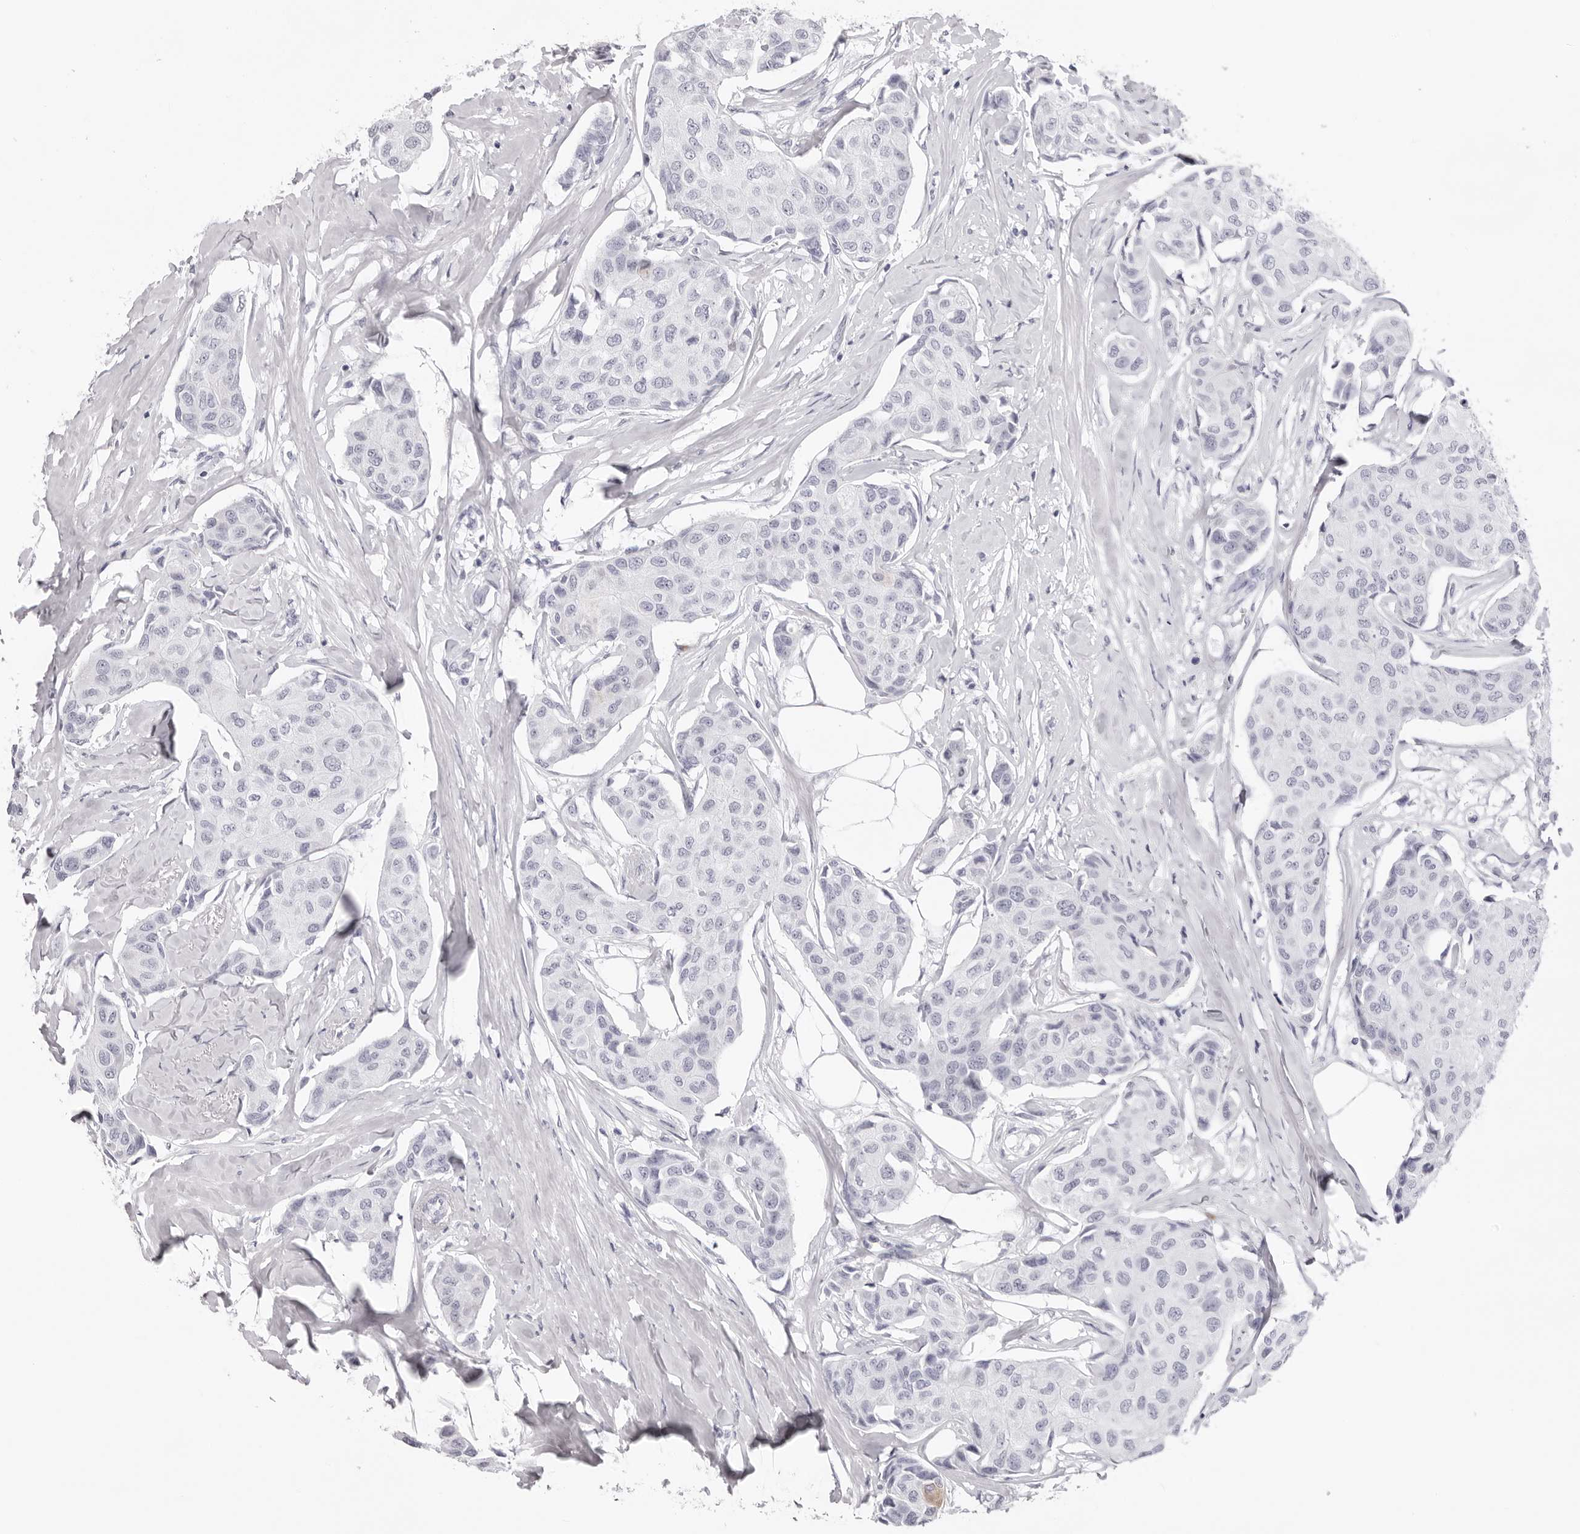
{"staining": {"intensity": "negative", "quantity": "none", "location": "none"}, "tissue": "breast cancer", "cell_type": "Tumor cells", "image_type": "cancer", "snomed": [{"axis": "morphology", "description": "Duct carcinoma"}, {"axis": "topography", "description": "Breast"}], "caption": "Immunohistochemistry image of human breast invasive ductal carcinoma stained for a protein (brown), which exhibits no positivity in tumor cells.", "gene": "SMIM2", "patient": {"sex": "female", "age": 80}}